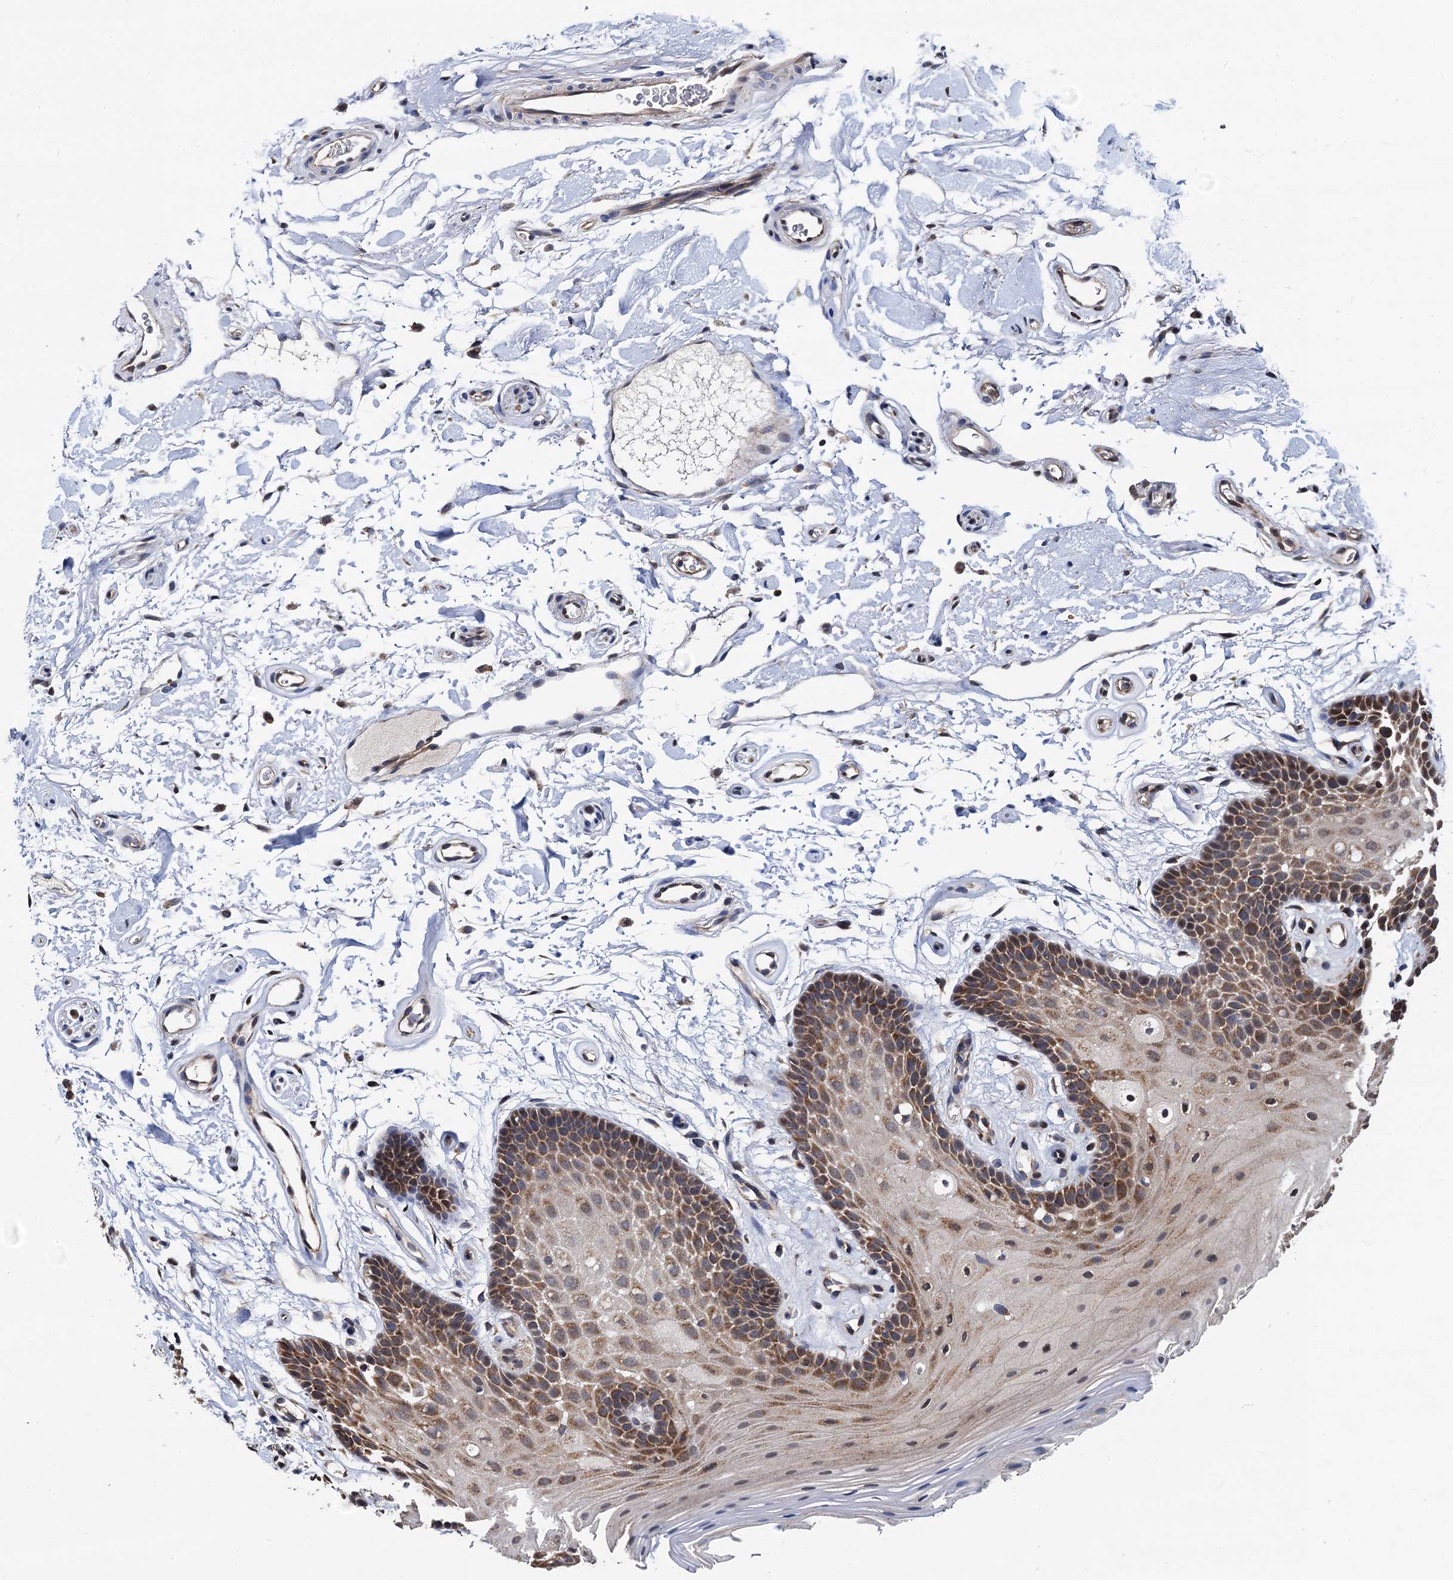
{"staining": {"intensity": "moderate", "quantity": ">75%", "location": "cytoplasmic/membranous"}, "tissue": "oral mucosa", "cell_type": "Squamous epithelial cells", "image_type": "normal", "snomed": [{"axis": "morphology", "description": "Normal tissue, NOS"}, {"axis": "topography", "description": "Oral tissue"}], "caption": "Immunohistochemistry (IHC) staining of normal oral mucosa, which shows medium levels of moderate cytoplasmic/membranous expression in approximately >75% of squamous epithelial cells indicating moderate cytoplasmic/membranous protein expression. The staining was performed using DAB (3,3'-diaminobenzidine) (brown) for protein detection and nuclei were counterstained in hematoxylin (blue).", "gene": "PTCD3", "patient": {"sex": "male", "age": 62}}